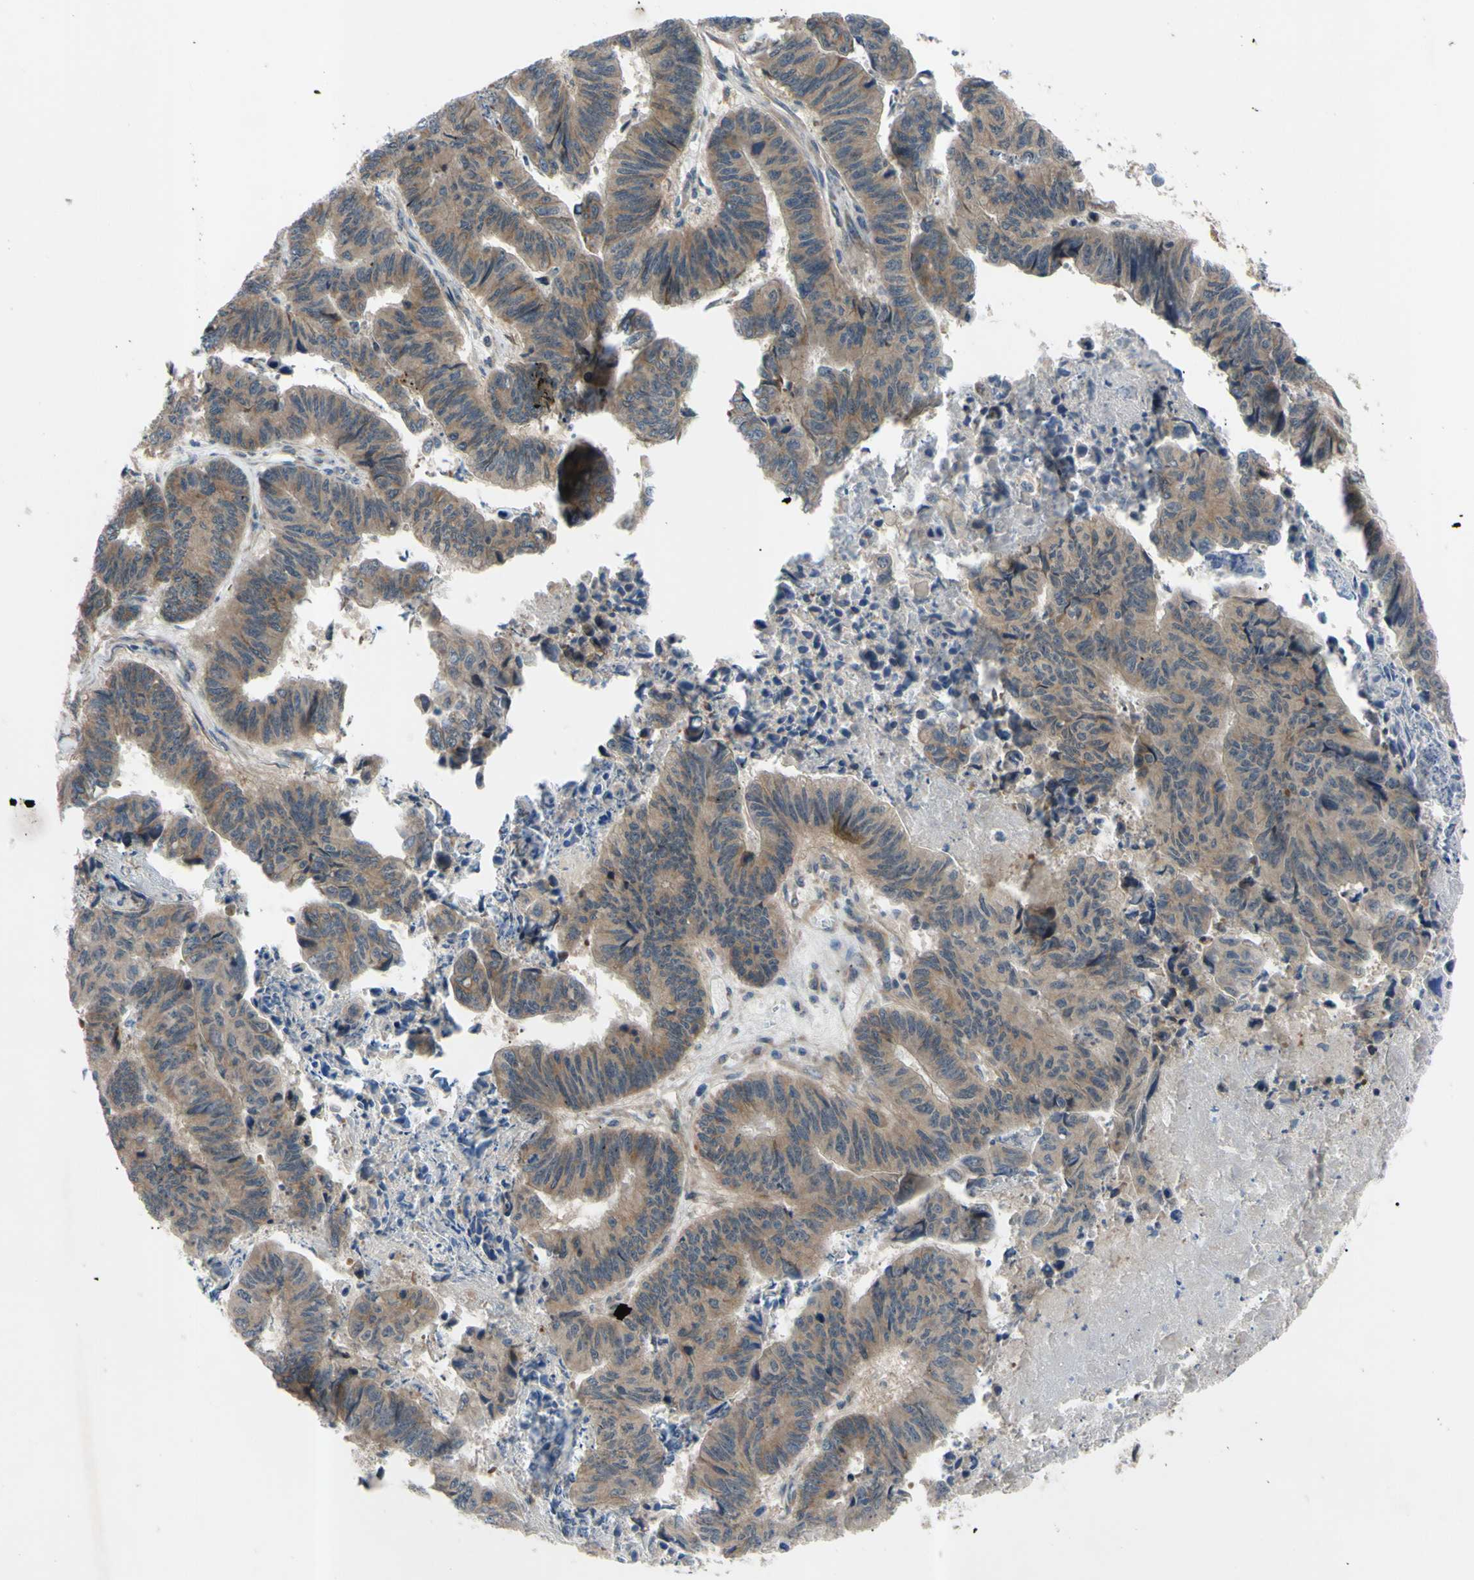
{"staining": {"intensity": "moderate", "quantity": ">75%", "location": "cytoplasmic/membranous"}, "tissue": "stomach cancer", "cell_type": "Tumor cells", "image_type": "cancer", "snomed": [{"axis": "morphology", "description": "Adenocarcinoma, NOS"}, {"axis": "topography", "description": "Stomach, lower"}], "caption": "Immunohistochemistry of stomach cancer shows medium levels of moderate cytoplasmic/membranous positivity in about >75% of tumor cells.", "gene": "SVIL", "patient": {"sex": "male", "age": 77}}